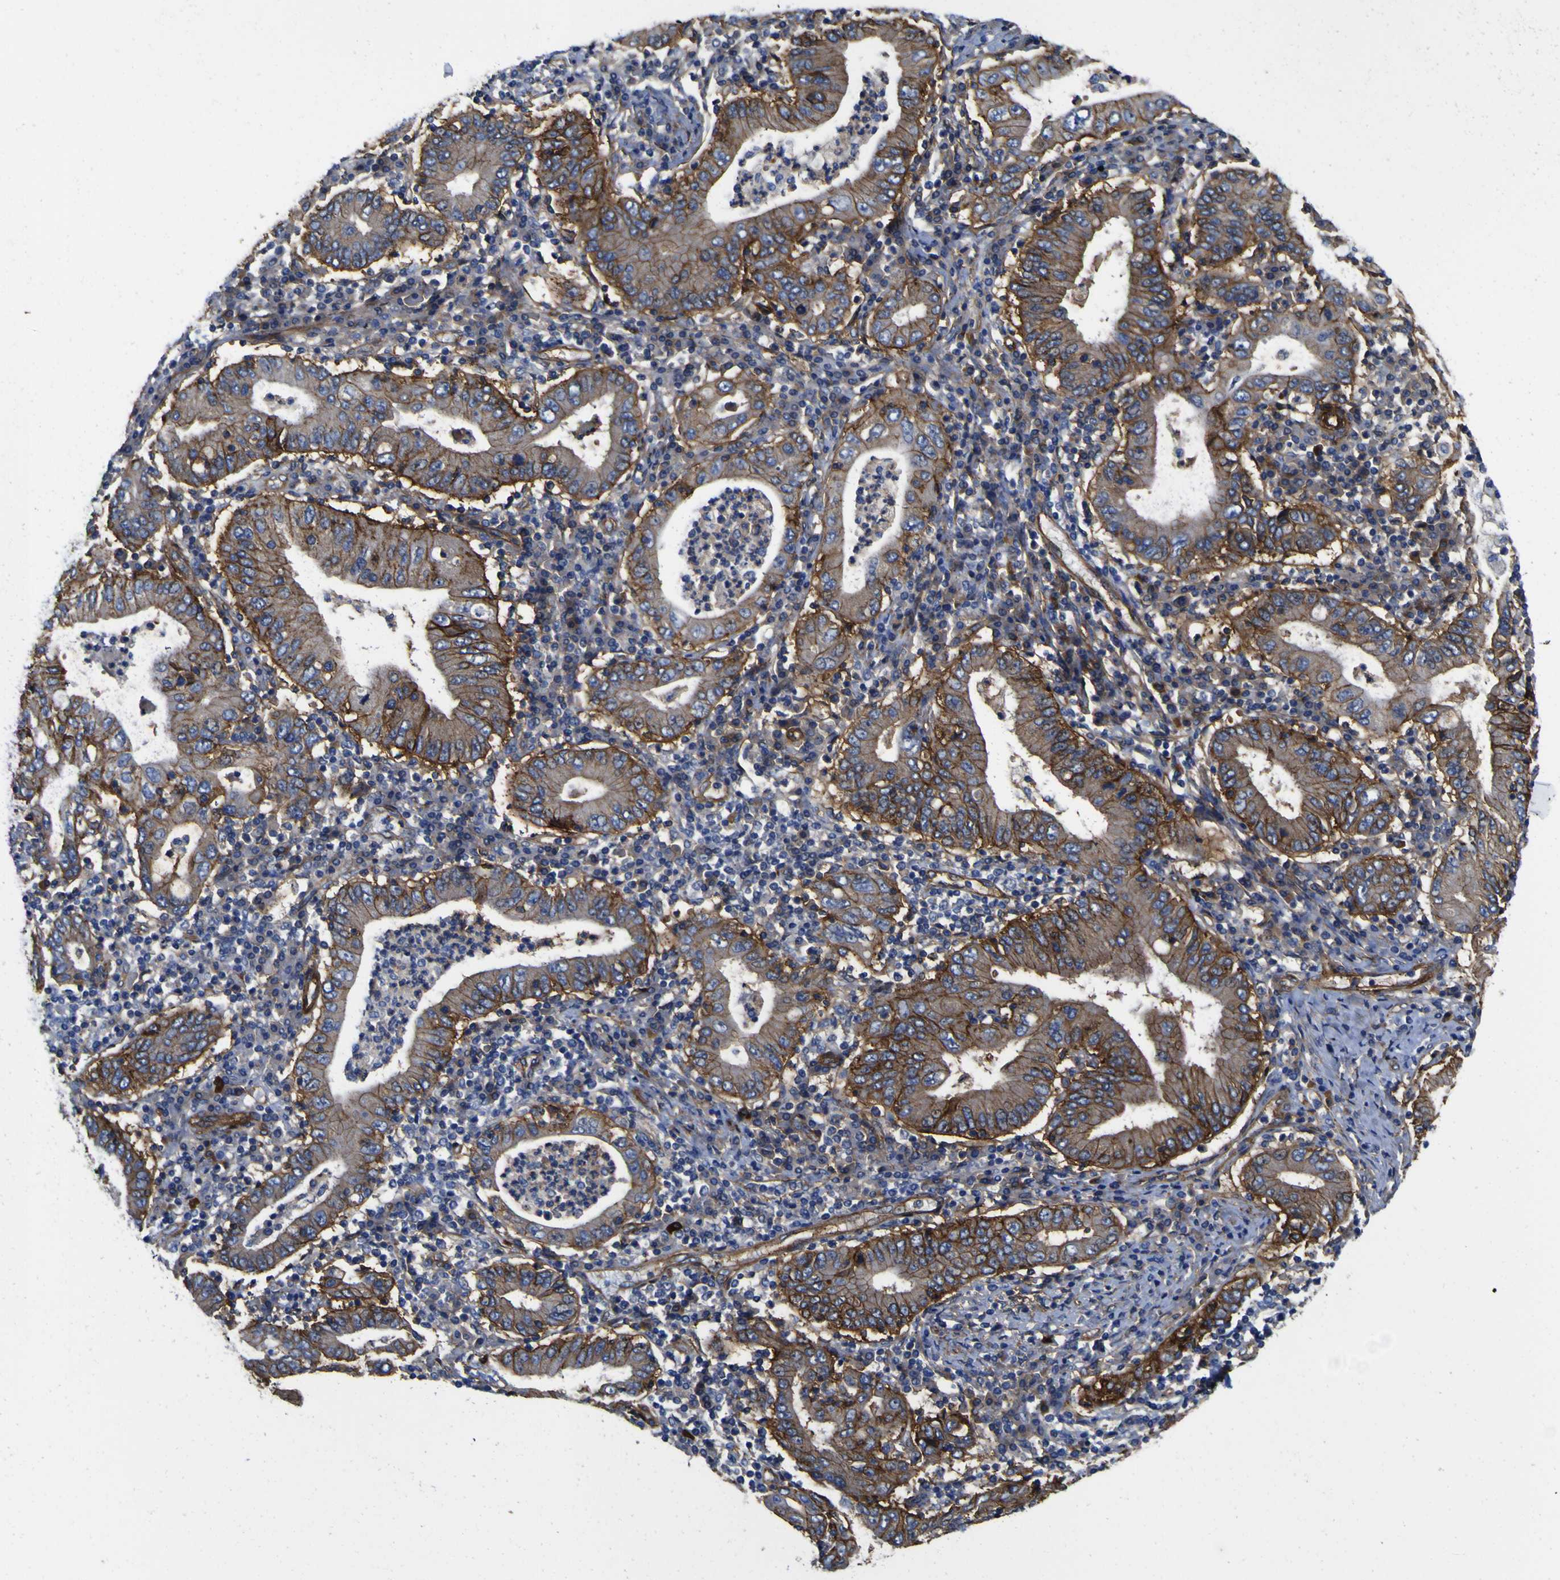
{"staining": {"intensity": "moderate", "quantity": ">75%", "location": "cytoplasmic/membranous"}, "tissue": "stomach cancer", "cell_type": "Tumor cells", "image_type": "cancer", "snomed": [{"axis": "morphology", "description": "Normal tissue, NOS"}, {"axis": "morphology", "description": "Adenocarcinoma, NOS"}, {"axis": "topography", "description": "Esophagus"}, {"axis": "topography", "description": "Stomach, upper"}, {"axis": "topography", "description": "Peripheral nerve tissue"}], "caption": "Immunohistochemical staining of human stomach cancer reveals moderate cytoplasmic/membranous protein staining in about >75% of tumor cells. Nuclei are stained in blue.", "gene": "CD151", "patient": {"sex": "male", "age": 62}}